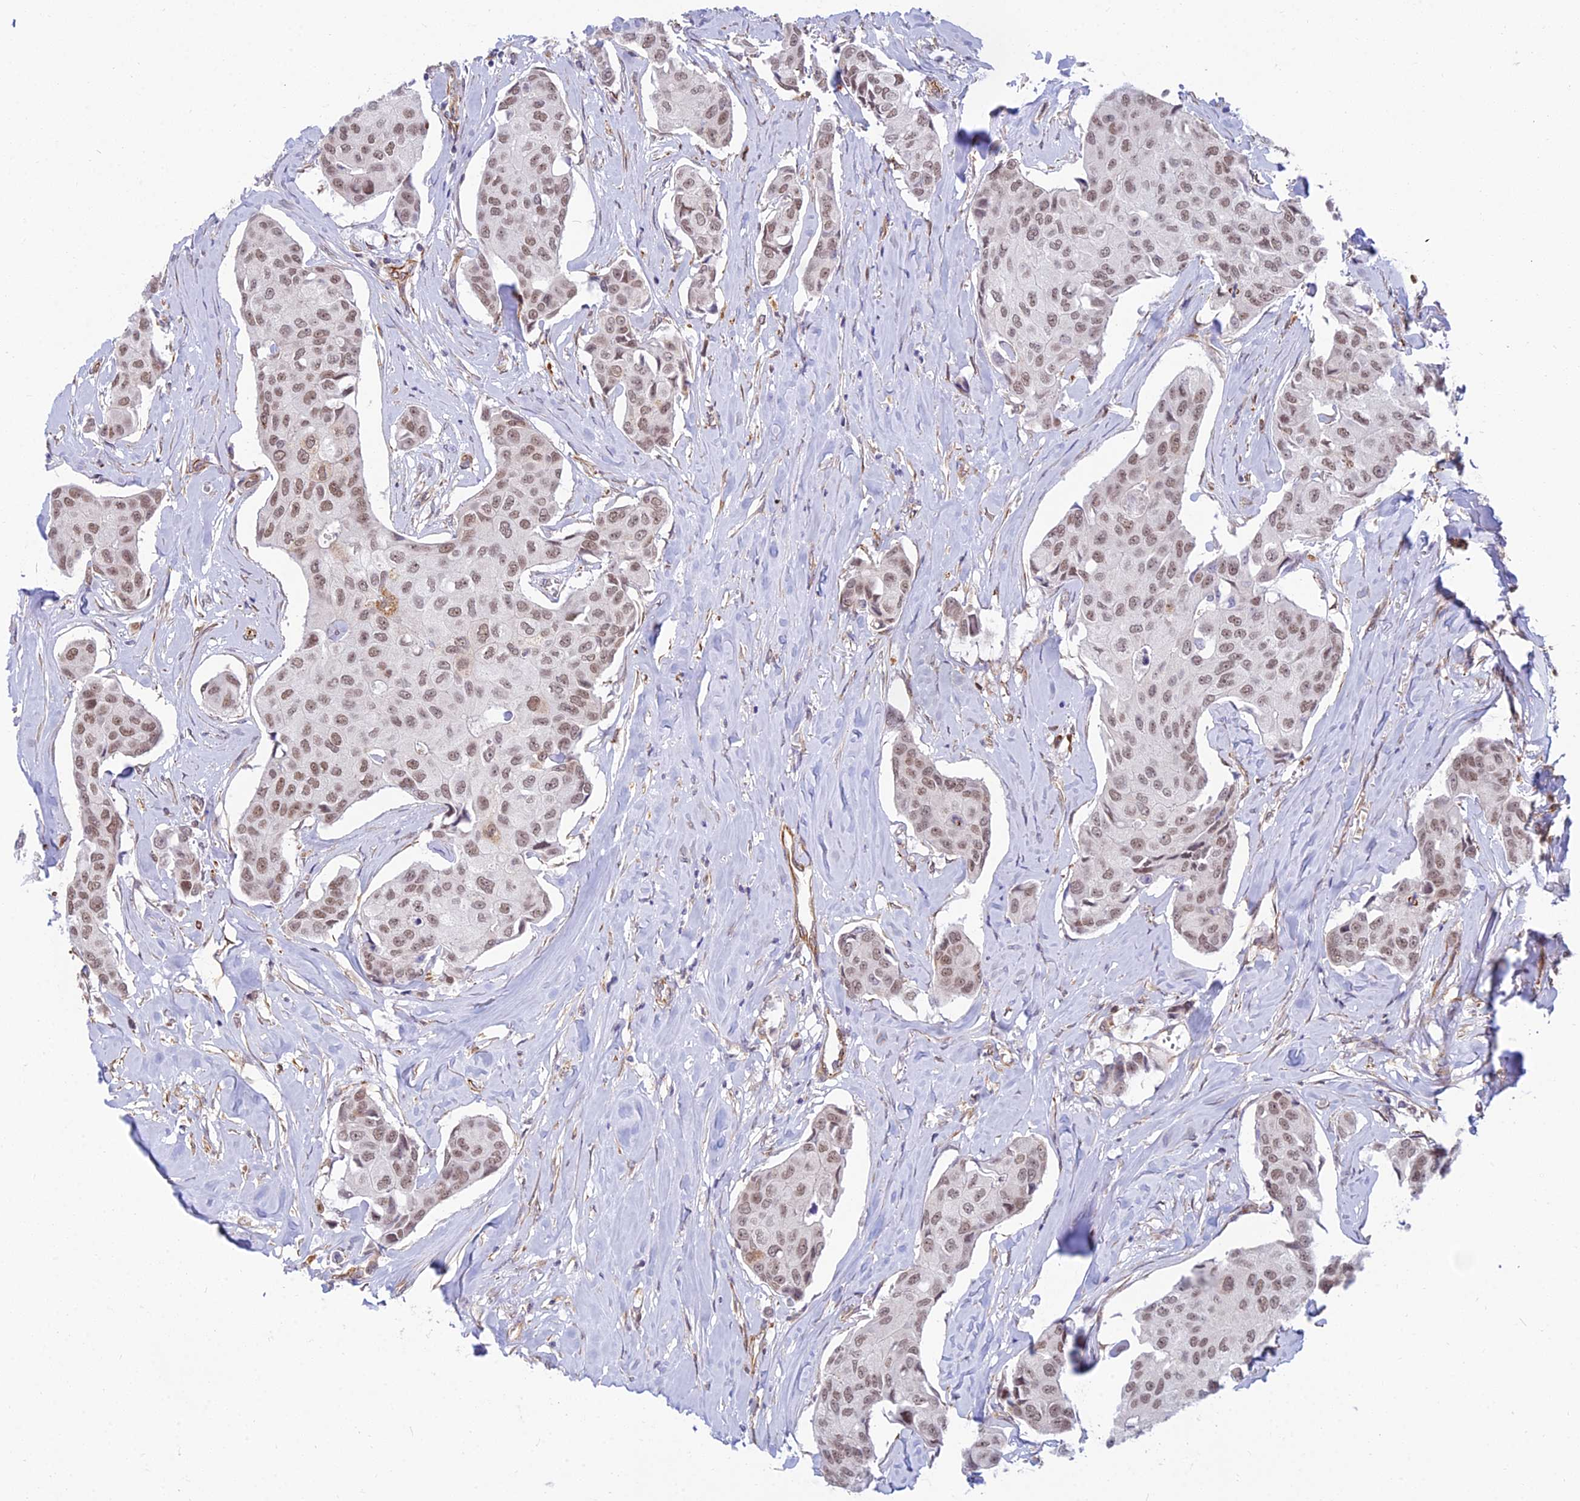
{"staining": {"intensity": "moderate", "quantity": ">75%", "location": "cytoplasmic/membranous,nuclear"}, "tissue": "breast cancer", "cell_type": "Tumor cells", "image_type": "cancer", "snomed": [{"axis": "morphology", "description": "Duct carcinoma"}, {"axis": "topography", "description": "Breast"}], "caption": "Moderate cytoplasmic/membranous and nuclear staining for a protein is appreciated in approximately >75% of tumor cells of breast cancer (infiltrating ductal carcinoma) using IHC.", "gene": "SAPCD2", "patient": {"sex": "female", "age": 80}}